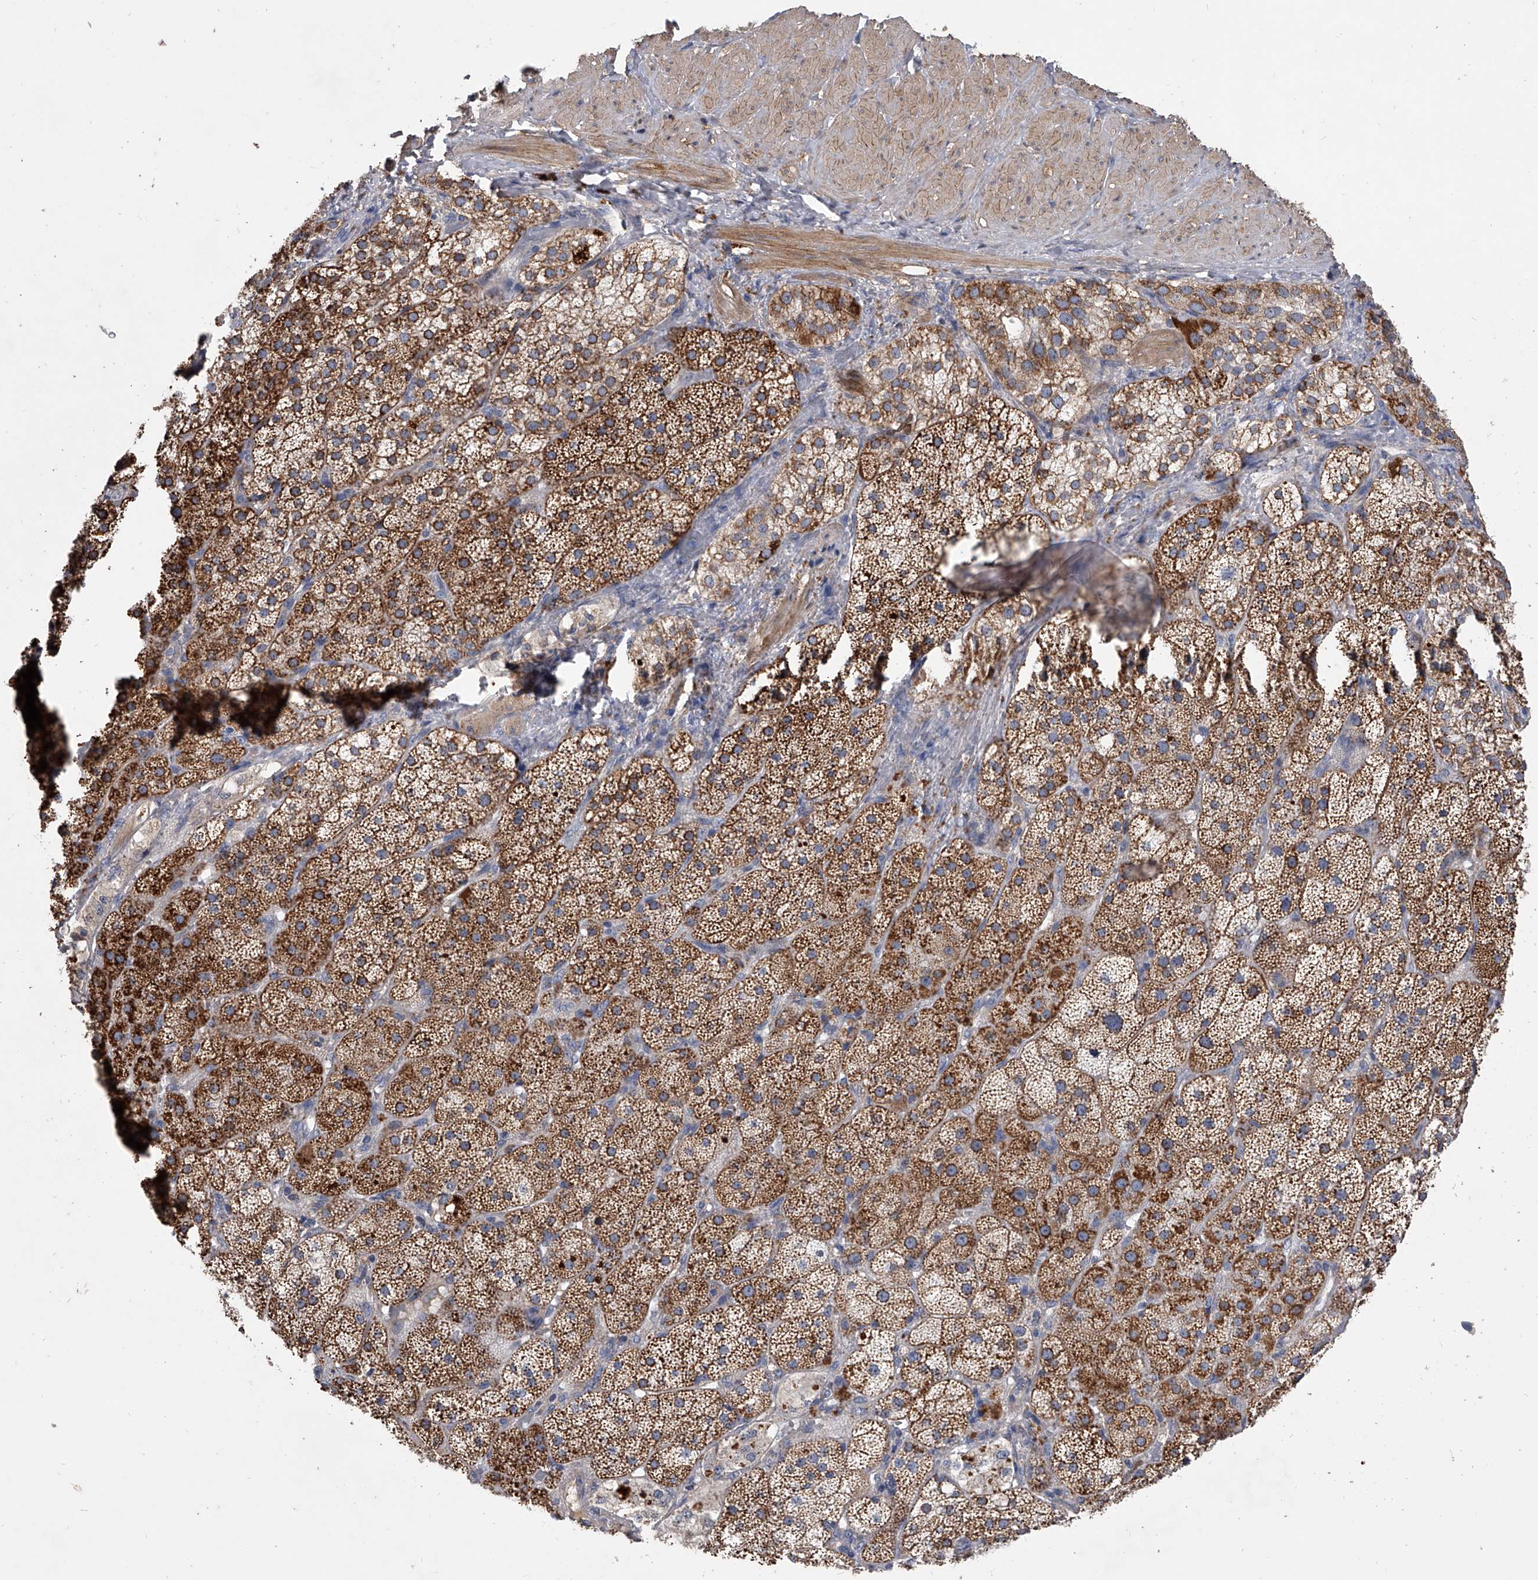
{"staining": {"intensity": "strong", "quantity": "25%-75%", "location": "cytoplasmic/membranous"}, "tissue": "adrenal gland", "cell_type": "Glandular cells", "image_type": "normal", "snomed": [{"axis": "morphology", "description": "Normal tissue, NOS"}, {"axis": "topography", "description": "Adrenal gland"}], "caption": "Immunohistochemistry (IHC) (DAB (3,3'-diaminobenzidine)) staining of normal adrenal gland displays strong cytoplasmic/membranous protein positivity in about 25%-75% of glandular cells.", "gene": "NRP1", "patient": {"sex": "male", "age": 57}}